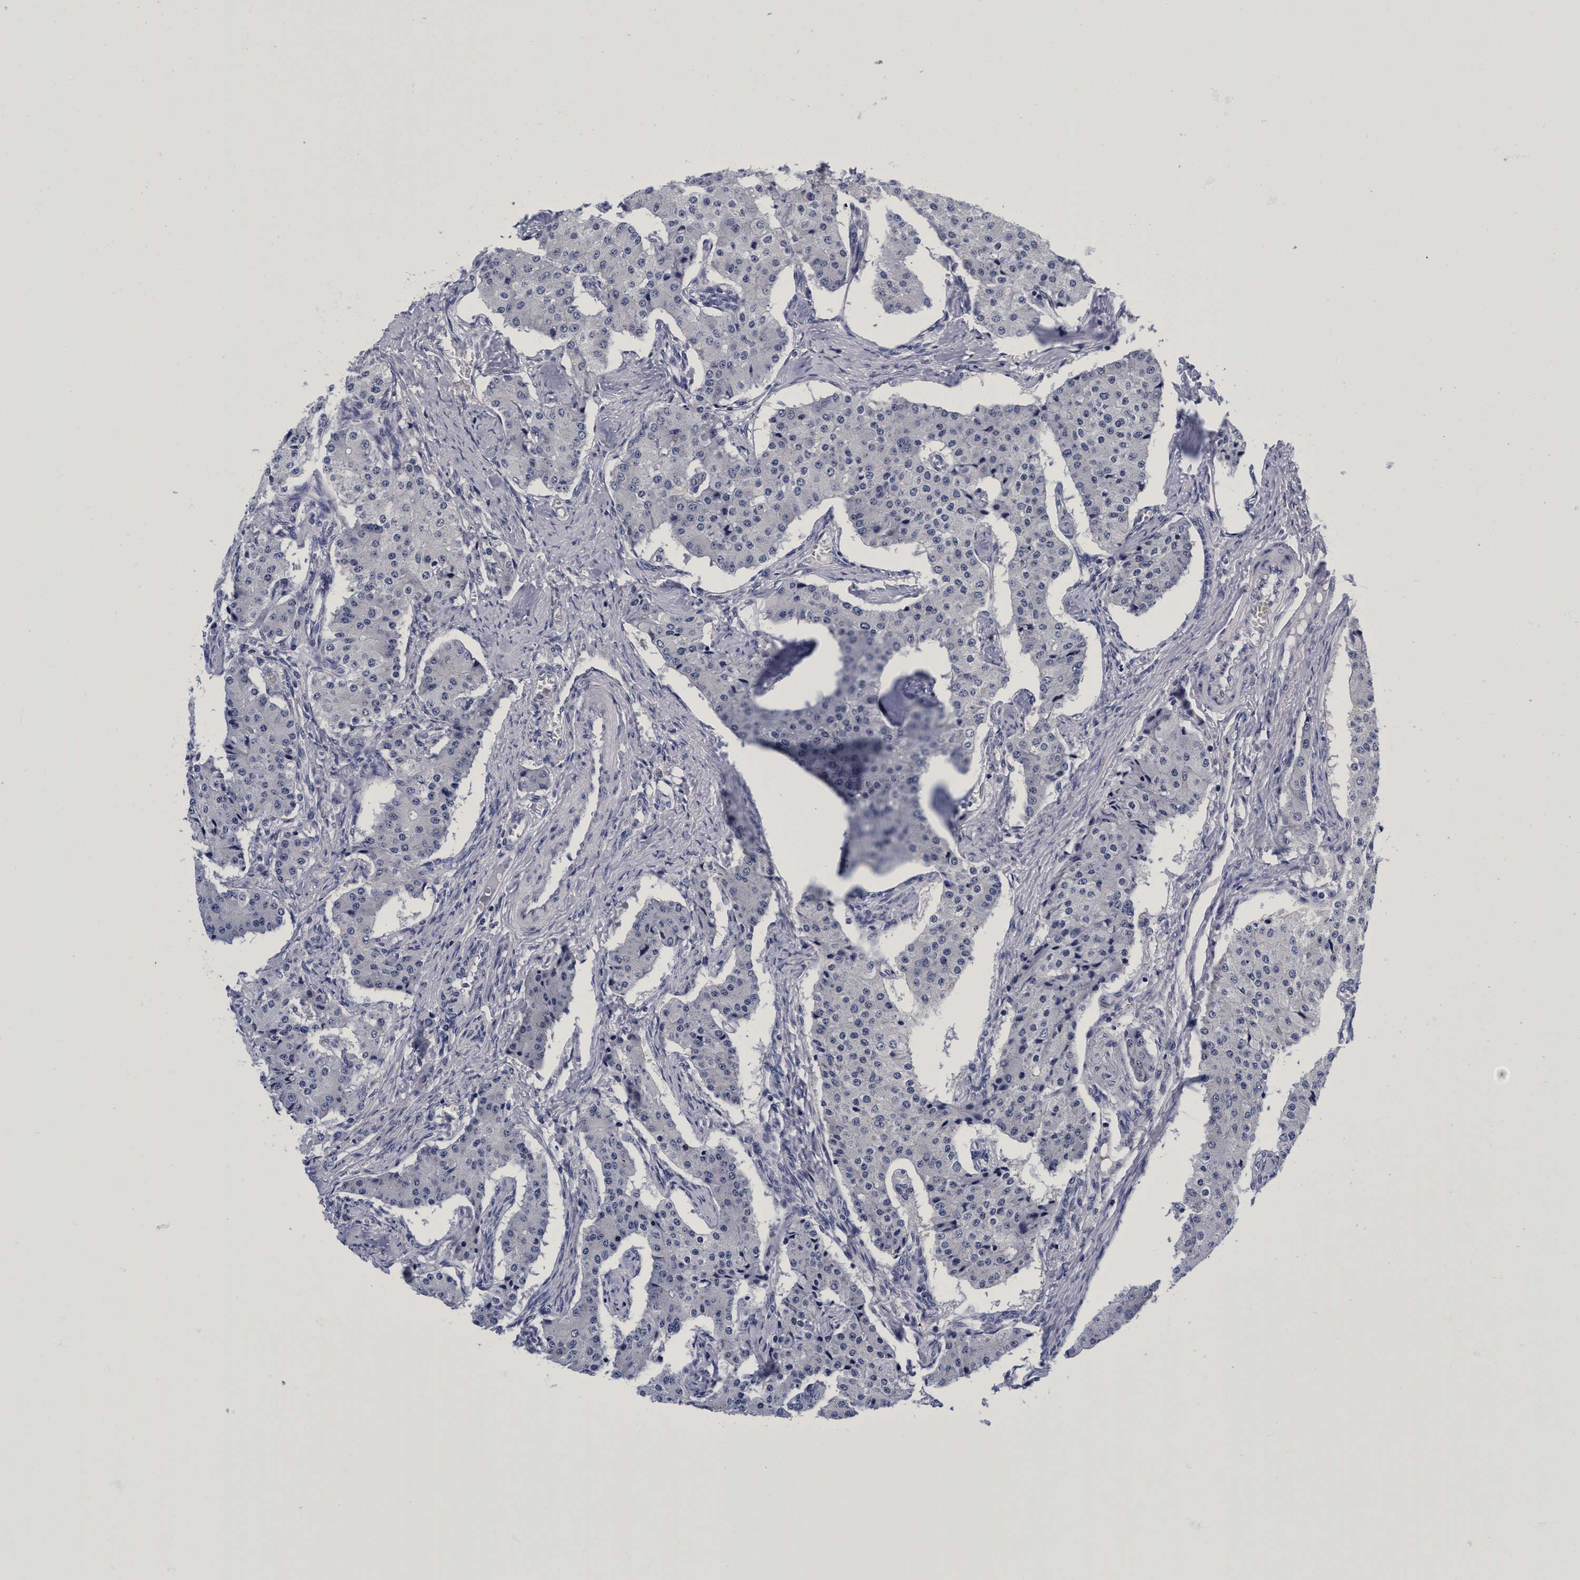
{"staining": {"intensity": "negative", "quantity": "none", "location": "none"}, "tissue": "carcinoid", "cell_type": "Tumor cells", "image_type": "cancer", "snomed": [{"axis": "morphology", "description": "Carcinoid, malignant, NOS"}, {"axis": "topography", "description": "Colon"}], "caption": "A micrograph of human carcinoid is negative for staining in tumor cells.", "gene": "PLPPR1", "patient": {"sex": "female", "age": 52}}